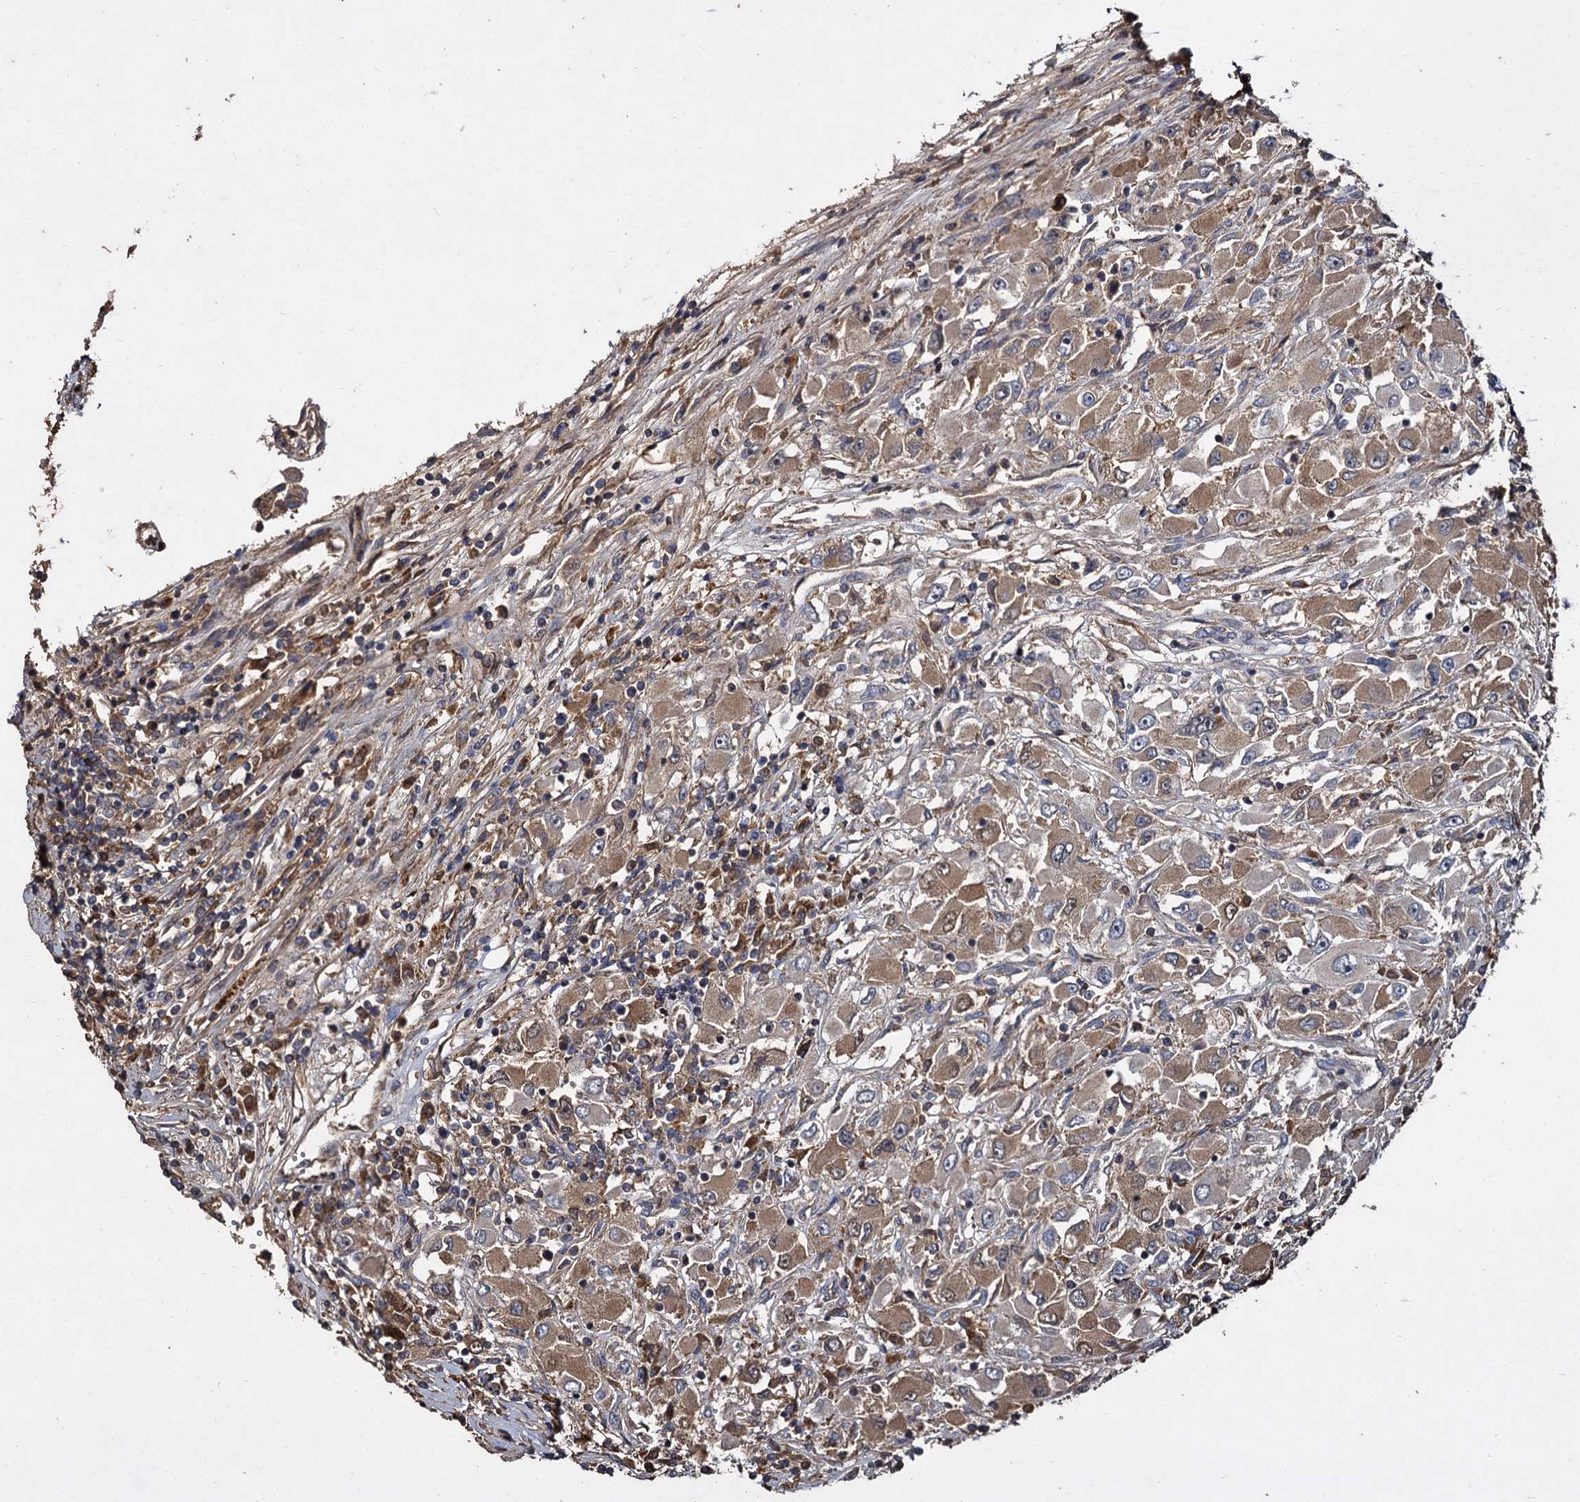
{"staining": {"intensity": "weak", "quantity": "25%-75%", "location": "cytoplasmic/membranous"}, "tissue": "renal cancer", "cell_type": "Tumor cells", "image_type": "cancer", "snomed": [{"axis": "morphology", "description": "Adenocarcinoma, NOS"}, {"axis": "topography", "description": "Kidney"}], "caption": "Tumor cells reveal weak cytoplasmic/membranous expression in about 25%-75% of cells in adenocarcinoma (renal). (DAB (3,3'-diaminobenzidine) = brown stain, brightfield microscopy at high magnification).", "gene": "GCLC", "patient": {"sex": "female", "age": 52}}